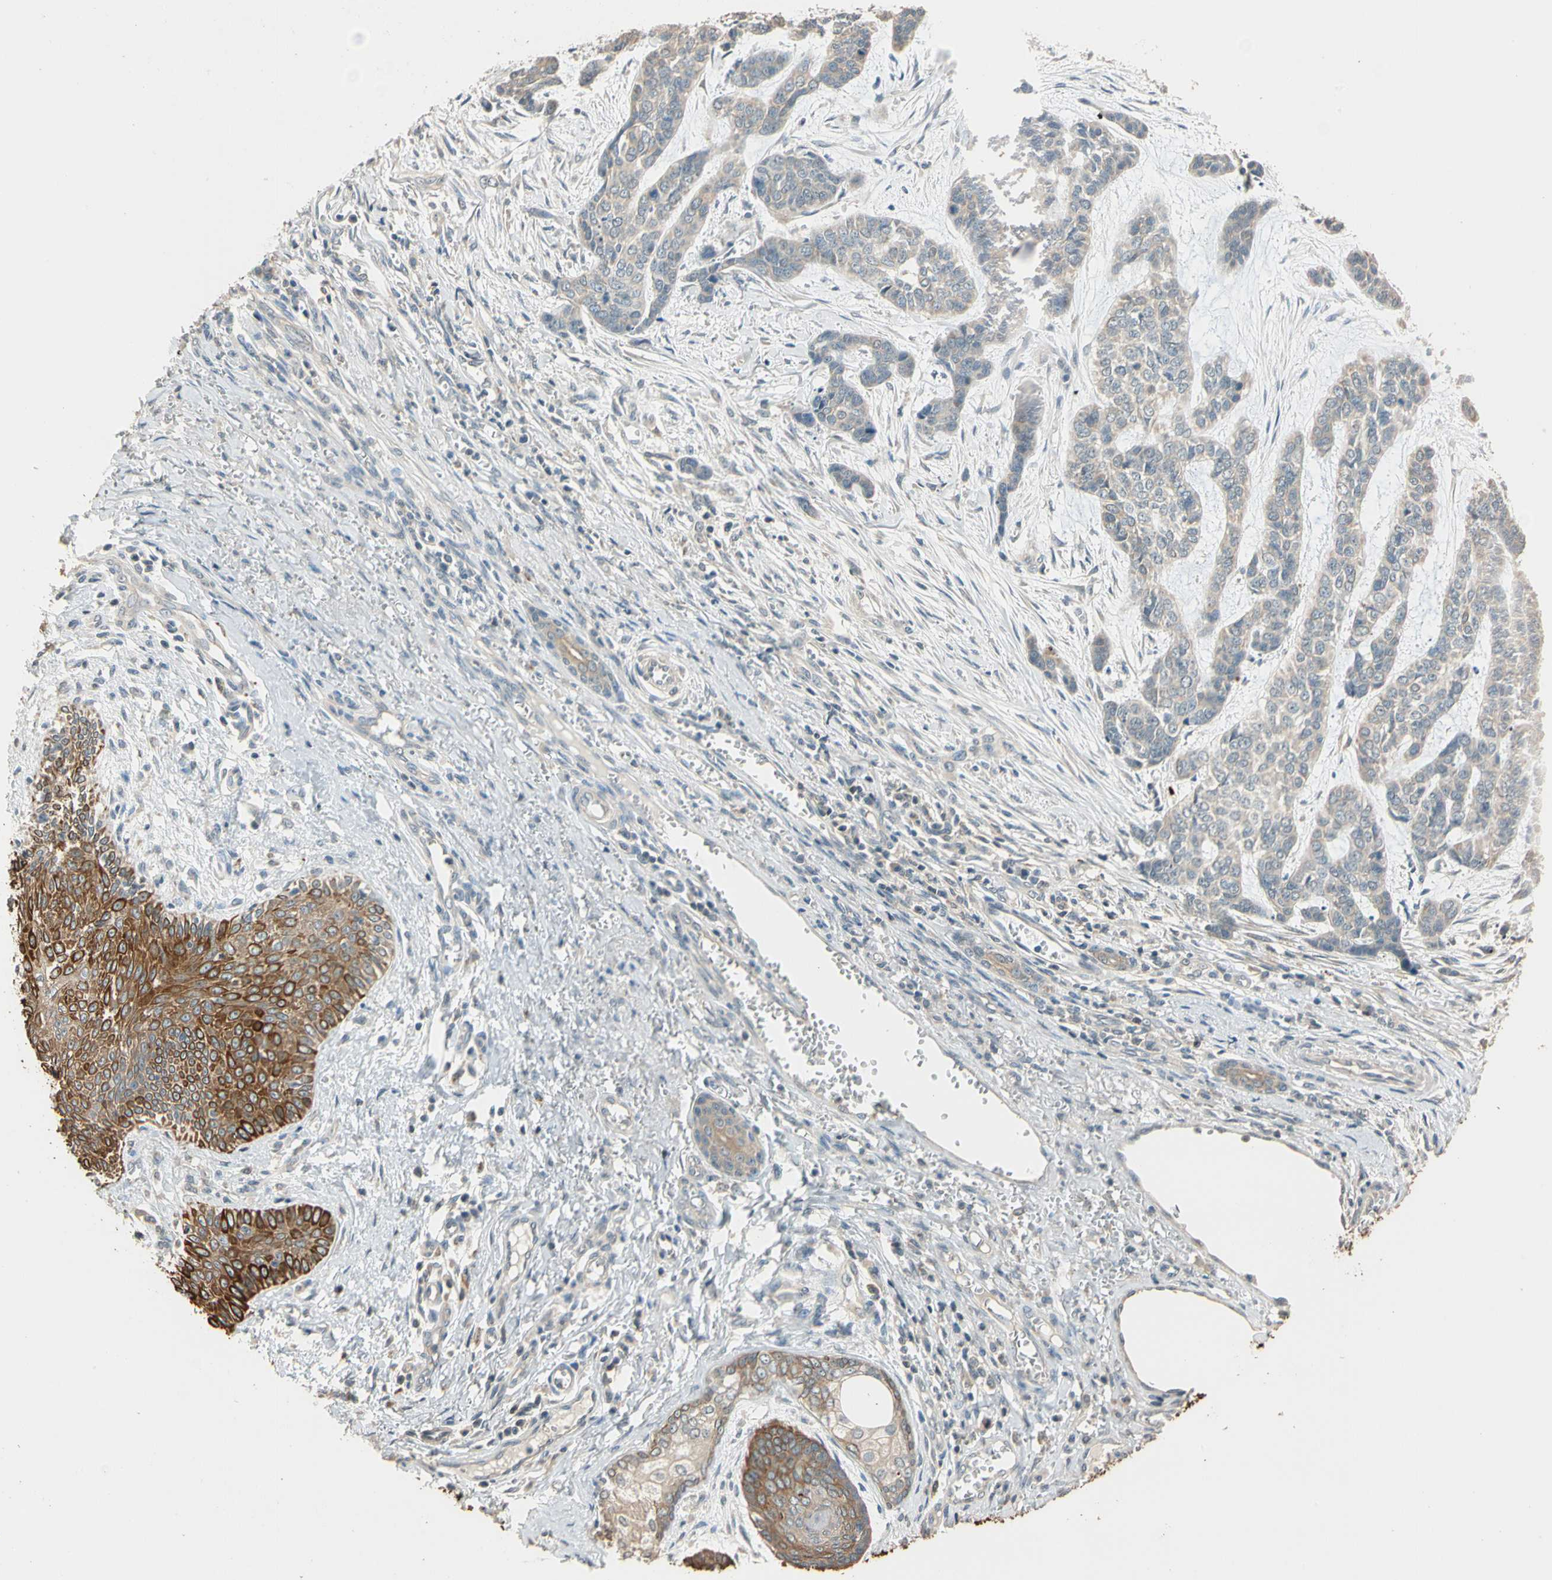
{"staining": {"intensity": "weak", "quantity": "25%-75%", "location": "cytoplasmic/membranous"}, "tissue": "skin cancer", "cell_type": "Tumor cells", "image_type": "cancer", "snomed": [{"axis": "morphology", "description": "Basal cell carcinoma"}, {"axis": "topography", "description": "Skin"}], "caption": "IHC of human skin cancer demonstrates low levels of weak cytoplasmic/membranous positivity in about 25%-75% of tumor cells.", "gene": "MAP3K7", "patient": {"sex": "female", "age": 64}}